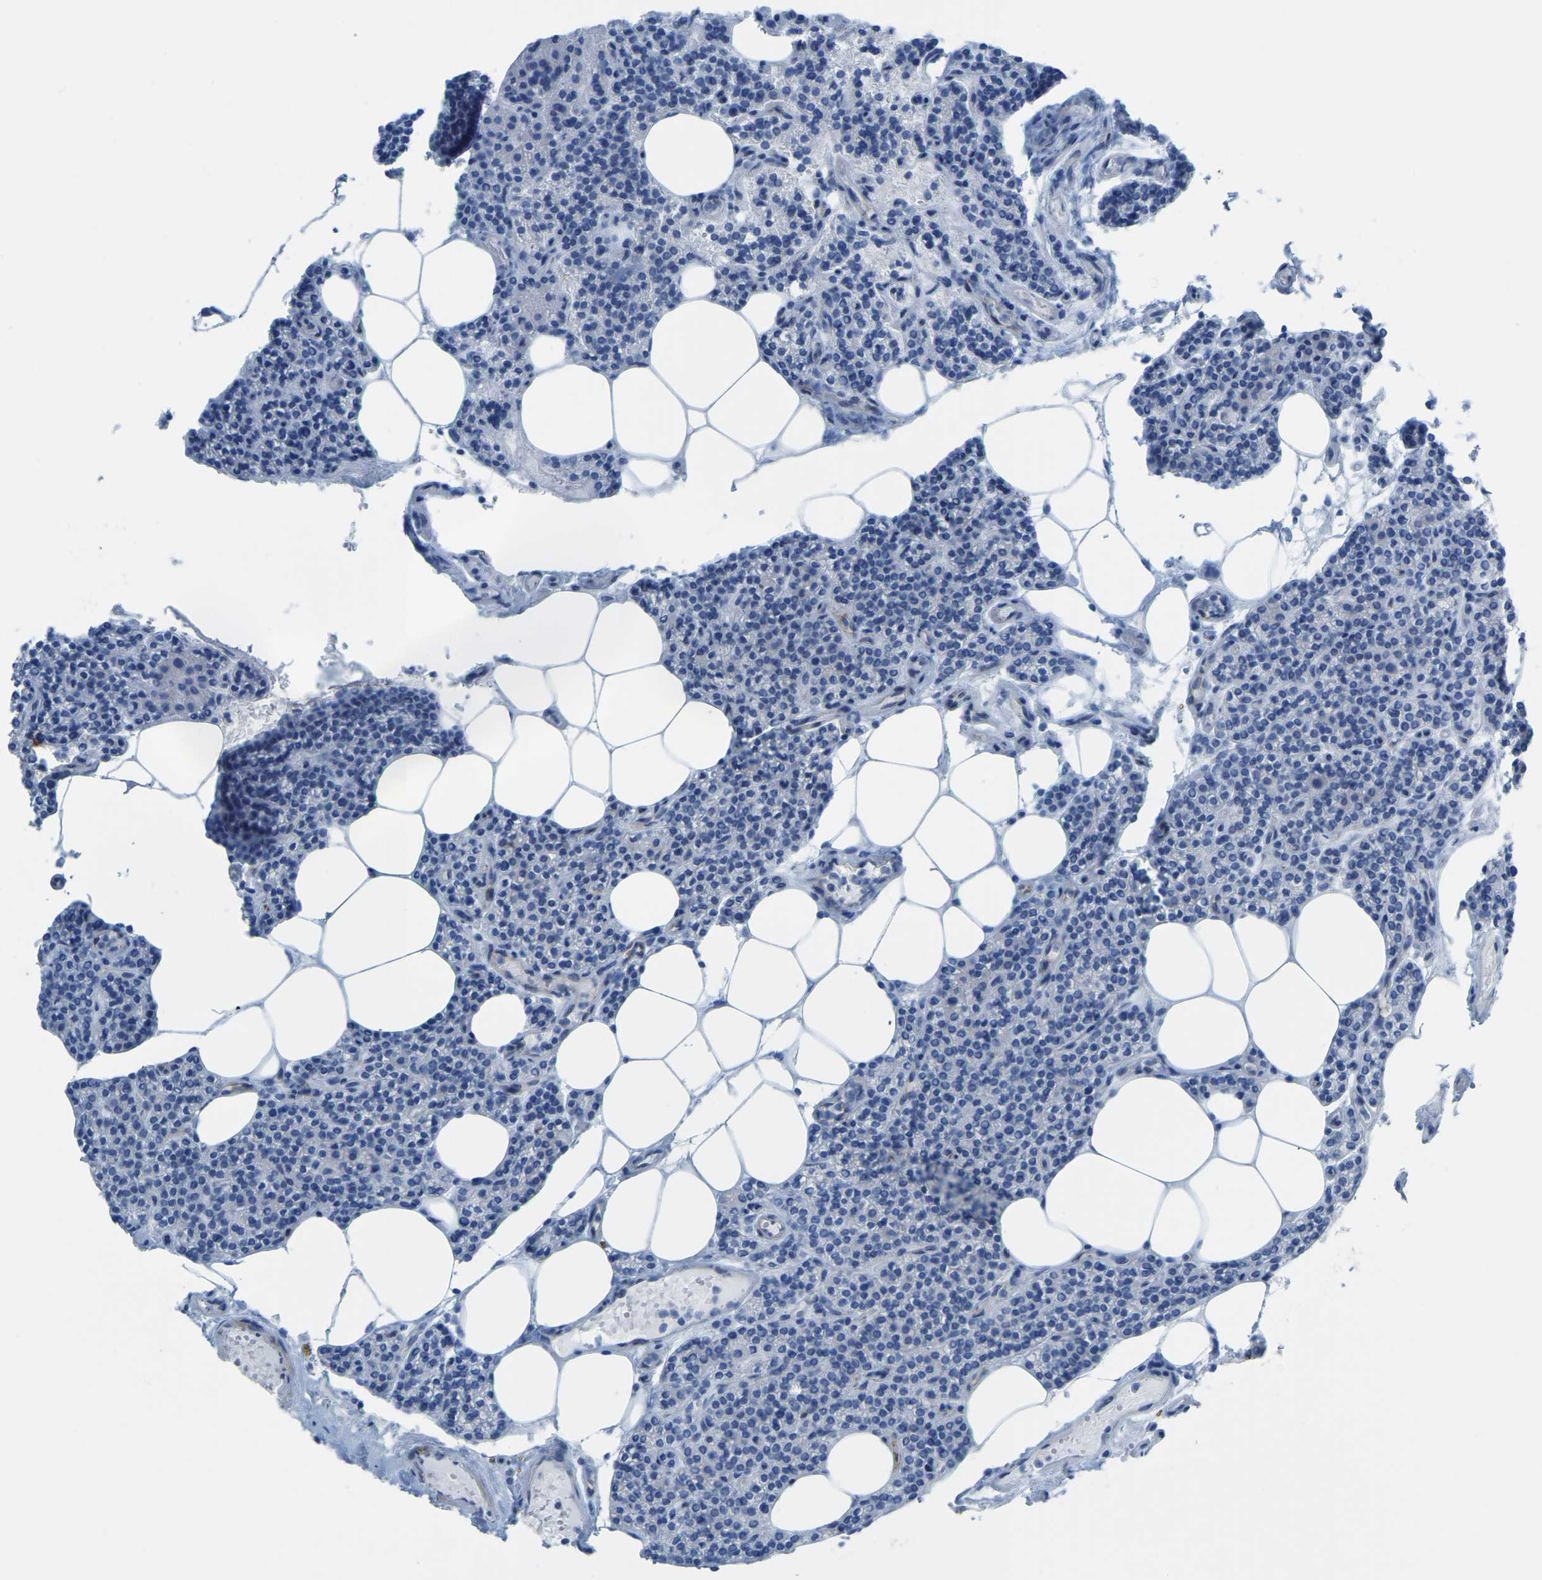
{"staining": {"intensity": "negative", "quantity": "none", "location": "none"}, "tissue": "parathyroid gland", "cell_type": "Glandular cells", "image_type": "normal", "snomed": [{"axis": "morphology", "description": "Normal tissue, NOS"}, {"axis": "morphology", "description": "Adenoma, NOS"}, {"axis": "topography", "description": "Parathyroid gland"}], "caption": "Immunohistochemical staining of benign parathyroid gland reveals no significant positivity in glandular cells. Nuclei are stained in blue.", "gene": "MYL3", "patient": {"sex": "female", "age": 70}}